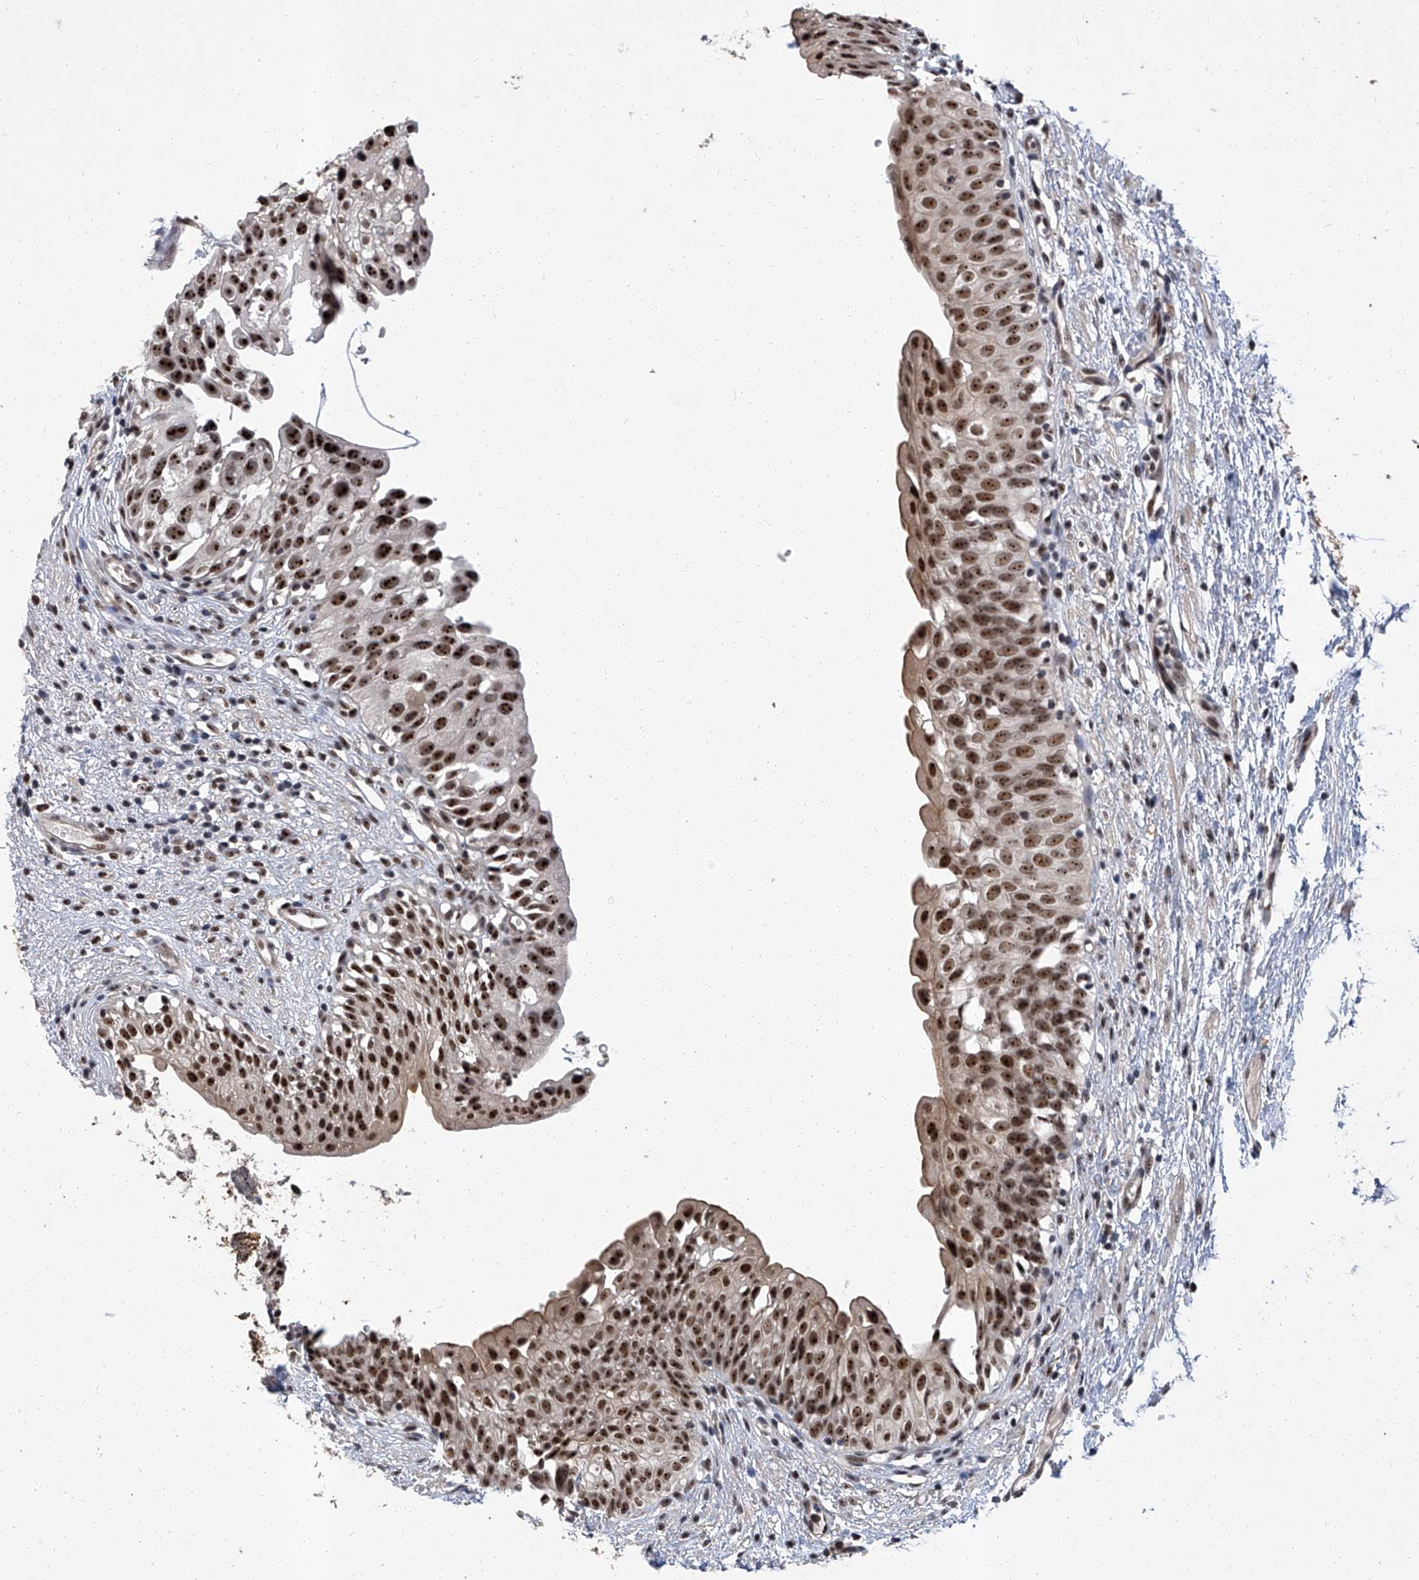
{"staining": {"intensity": "strong", "quantity": ">75%", "location": "cytoplasmic/membranous,nuclear"}, "tissue": "urinary bladder", "cell_type": "Urothelial cells", "image_type": "normal", "snomed": [{"axis": "morphology", "description": "Normal tissue, NOS"}, {"axis": "topography", "description": "Urinary bladder"}], "caption": "DAB (3,3'-diaminobenzidine) immunohistochemical staining of benign urinary bladder displays strong cytoplasmic/membranous,nuclear protein positivity in approximately >75% of urothelial cells. (DAB IHC, brown staining for protein, blue staining for nuclei).", "gene": "CMTR1", "patient": {"sex": "male", "age": 51}}